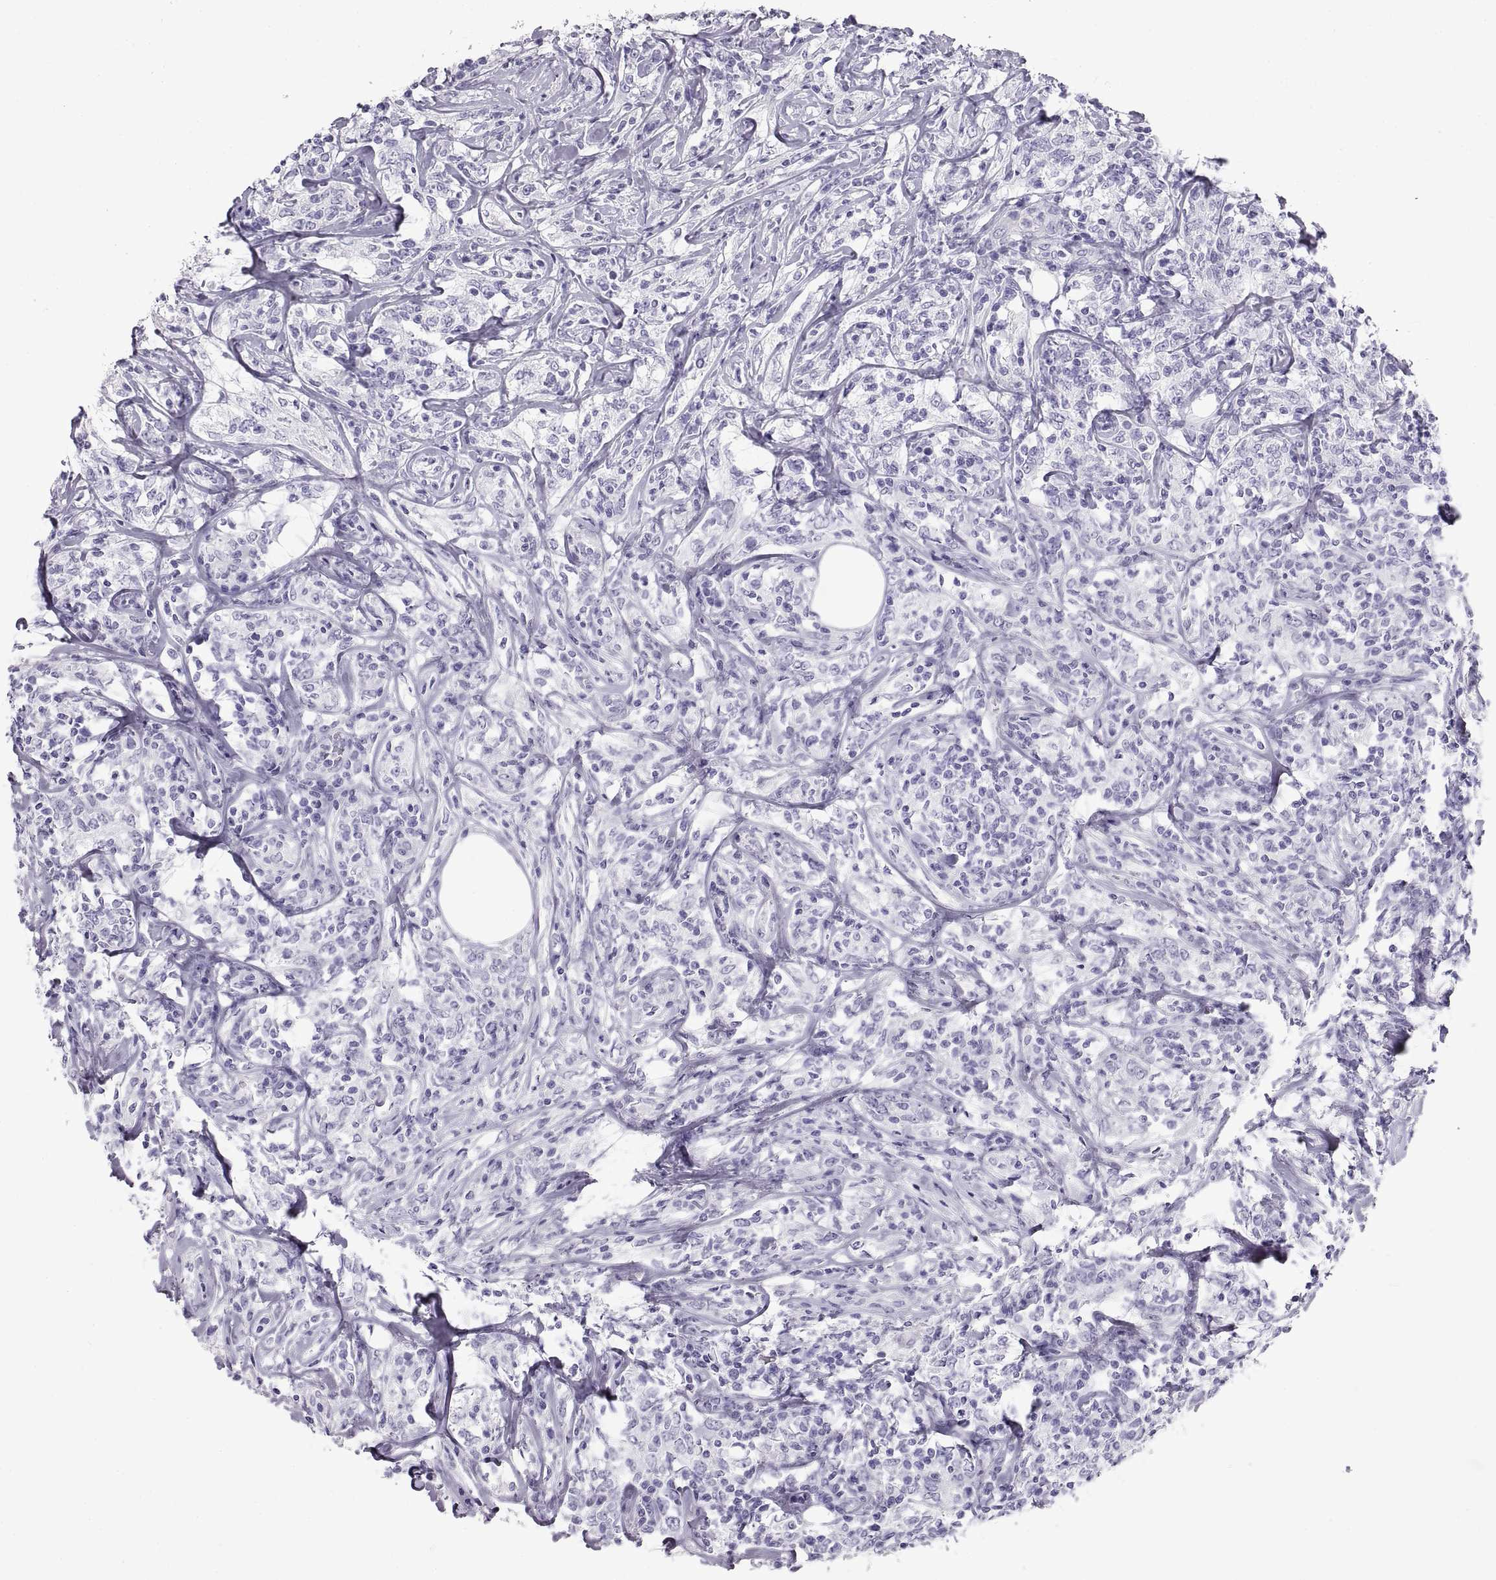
{"staining": {"intensity": "negative", "quantity": "none", "location": "none"}, "tissue": "lymphoma", "cell_type": "Tumor cells", "image_type": "cancer", "snomed": [{"axis": "morphology", "description": "Malignant lymphoma, non-Hodgkin's type, High grade"}, {"axis": "topography", "description": "Lymph node"}], "caption": "Protein analysis of high-grade malignant lymphoma, non-Hodgkin's type demonstrates no significant positivity in tumor cells.", "gene": "RLBP1", "patient": {"sex": "female", "age": 84}}